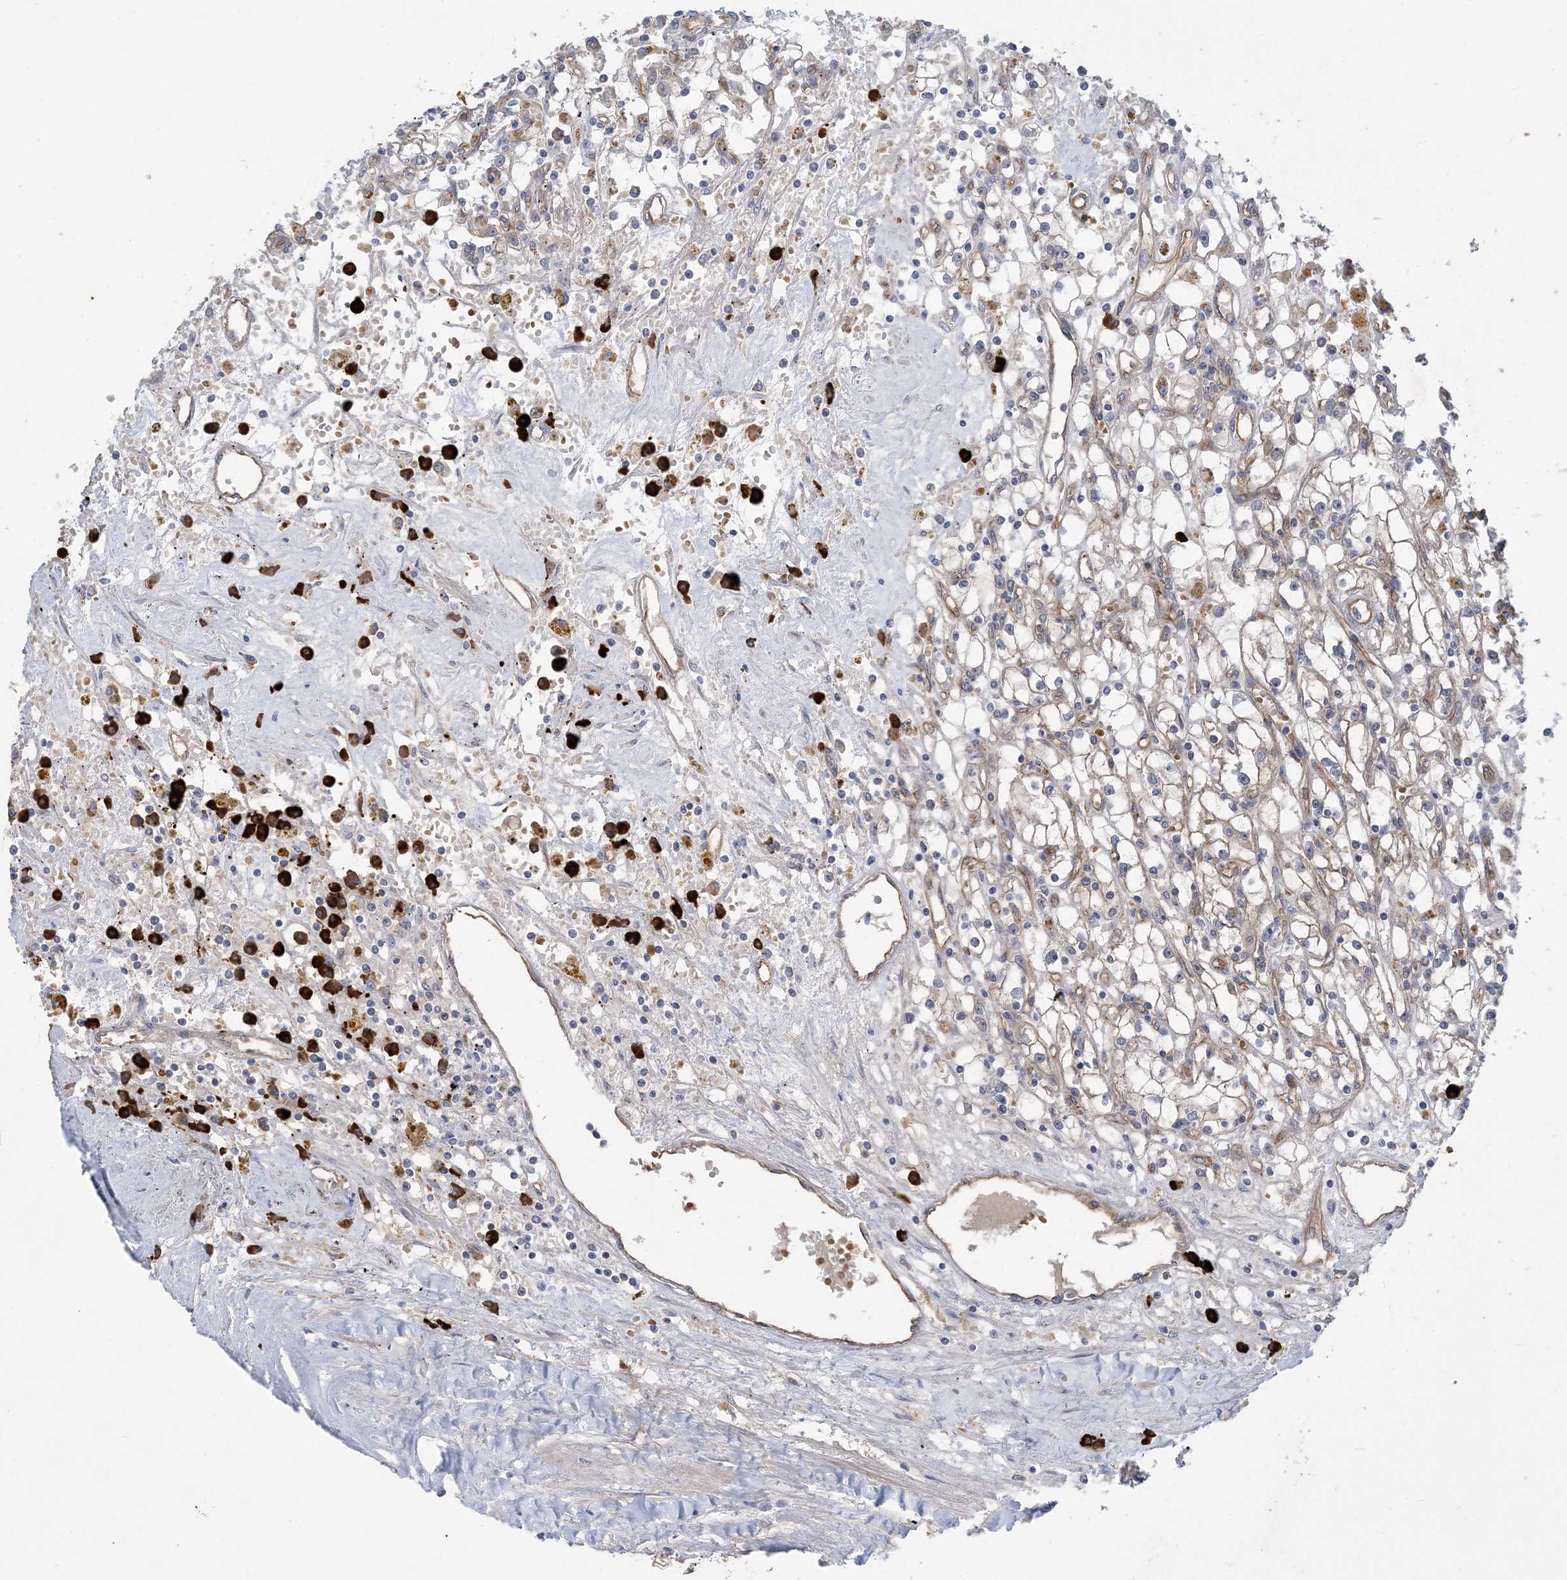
{"staining": {"intensity": "weak", "quantity": "<25%", "location": "cytoplasmic/membranous"}, "tissue": "renal cancer", "cell_type": "Tumor cells", "image_type": "cancer", "snomed": [{"axis": "morphology", "description": "Adenocarcinoma, NOS"}, {"axis": "topography", "description": "Kidney"}], "caption": "The photomicrograph displays no staining of tumor cells in renal adenocarcinoma. (DAB (3,3'-diaminobenzidine) IHC with hematoxylin counter stain).", "gene": "AOC1", "patient": {"sex": "male", "age": 56}}